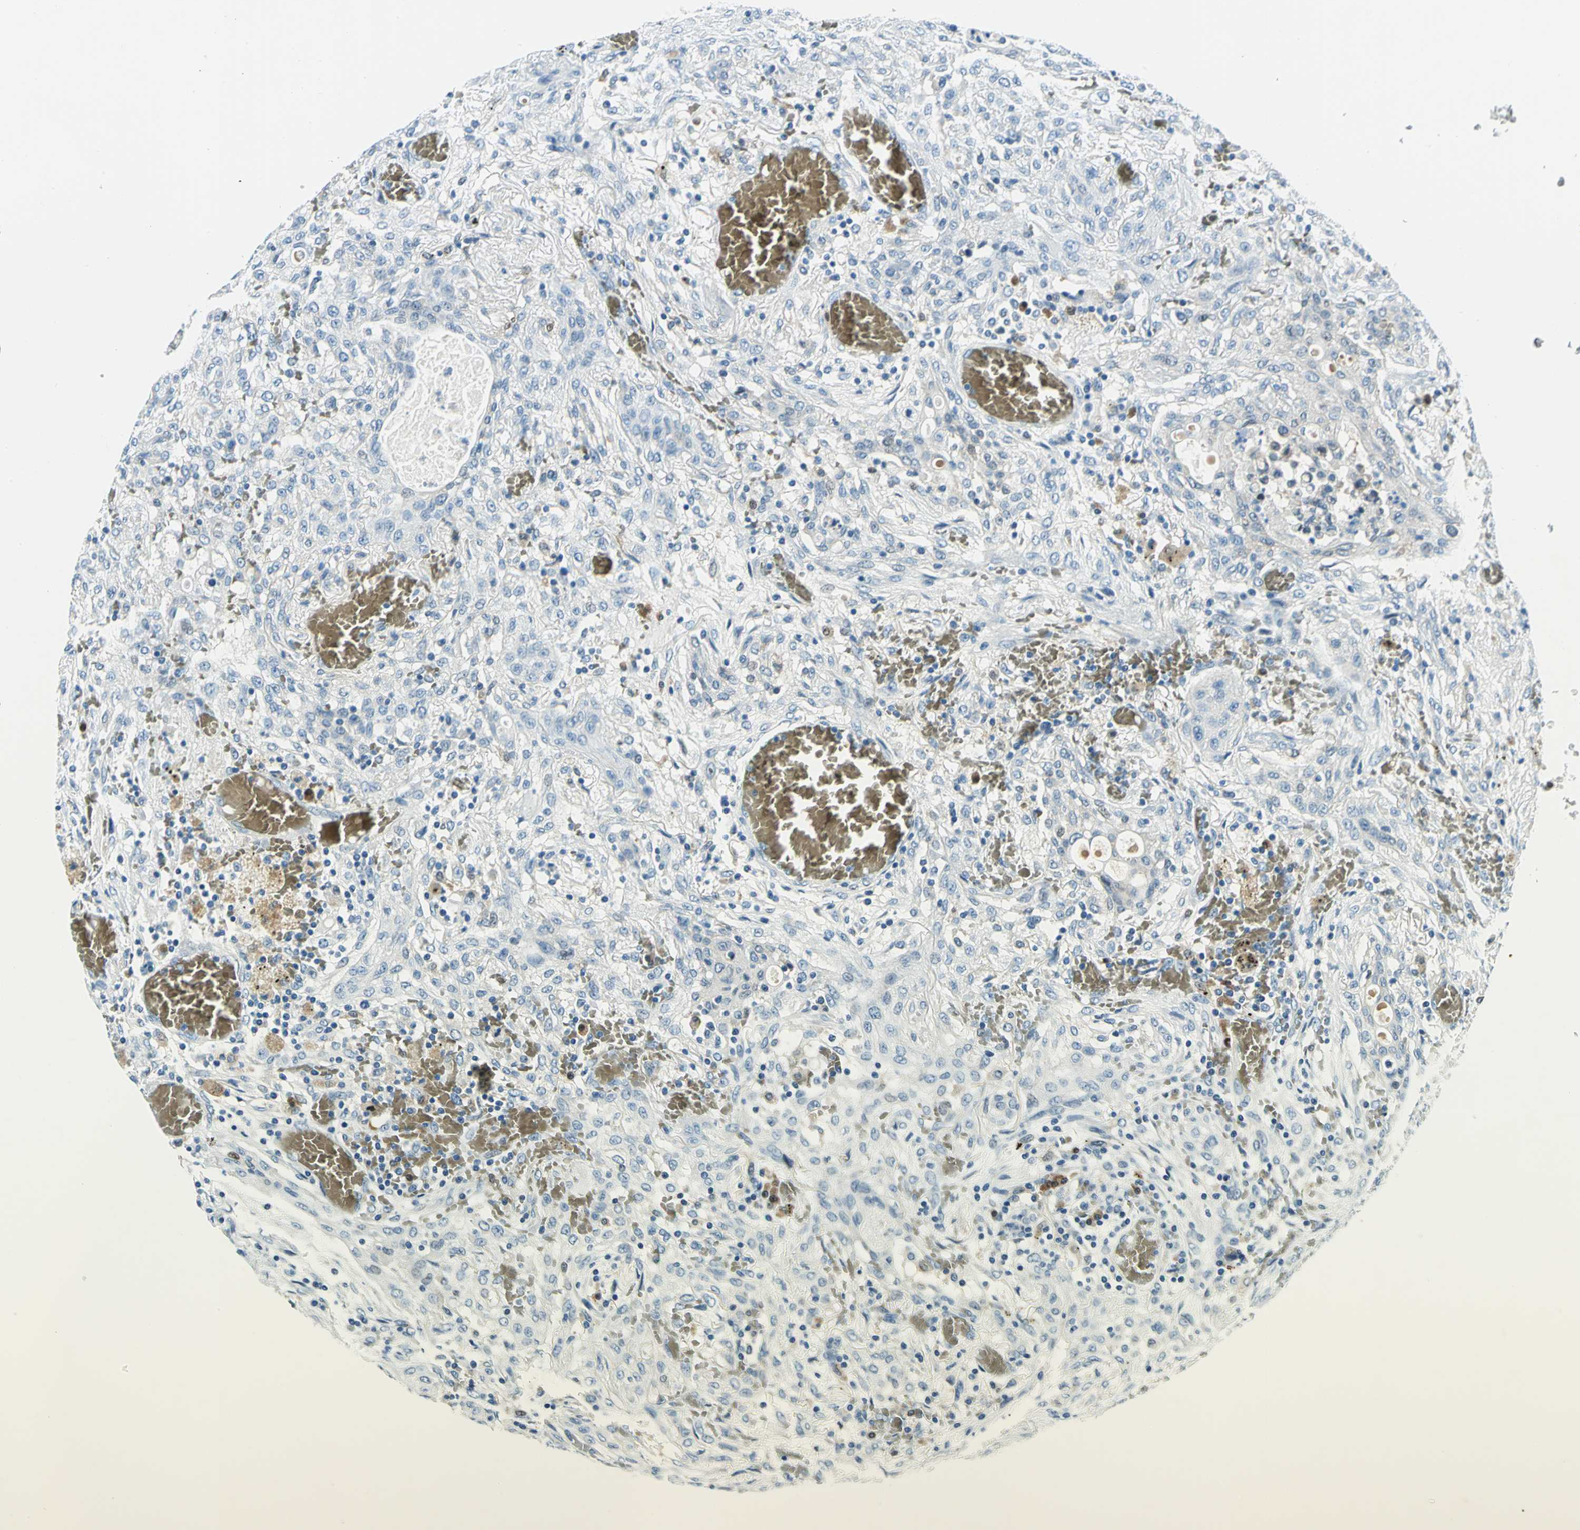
{"staining": {"intensity": "negative", "quantity": "none", "location": "none"}, "tissue": "lung cancer", "cell_type": "Tumor cells", "image_type": "cancer", "snomed": [{"axis": "morphology", "description": "Squamous cell carcinoma, NOS"}, {"axis": "topography", "description": "Lung"}], "caption": "A high-resolution micrograph shows IHC staining of lung cancer, which reveals no significant expression in tumor cells.", "gene": "AKR1A1", "patient": {"sex": "female", "age": 47}}